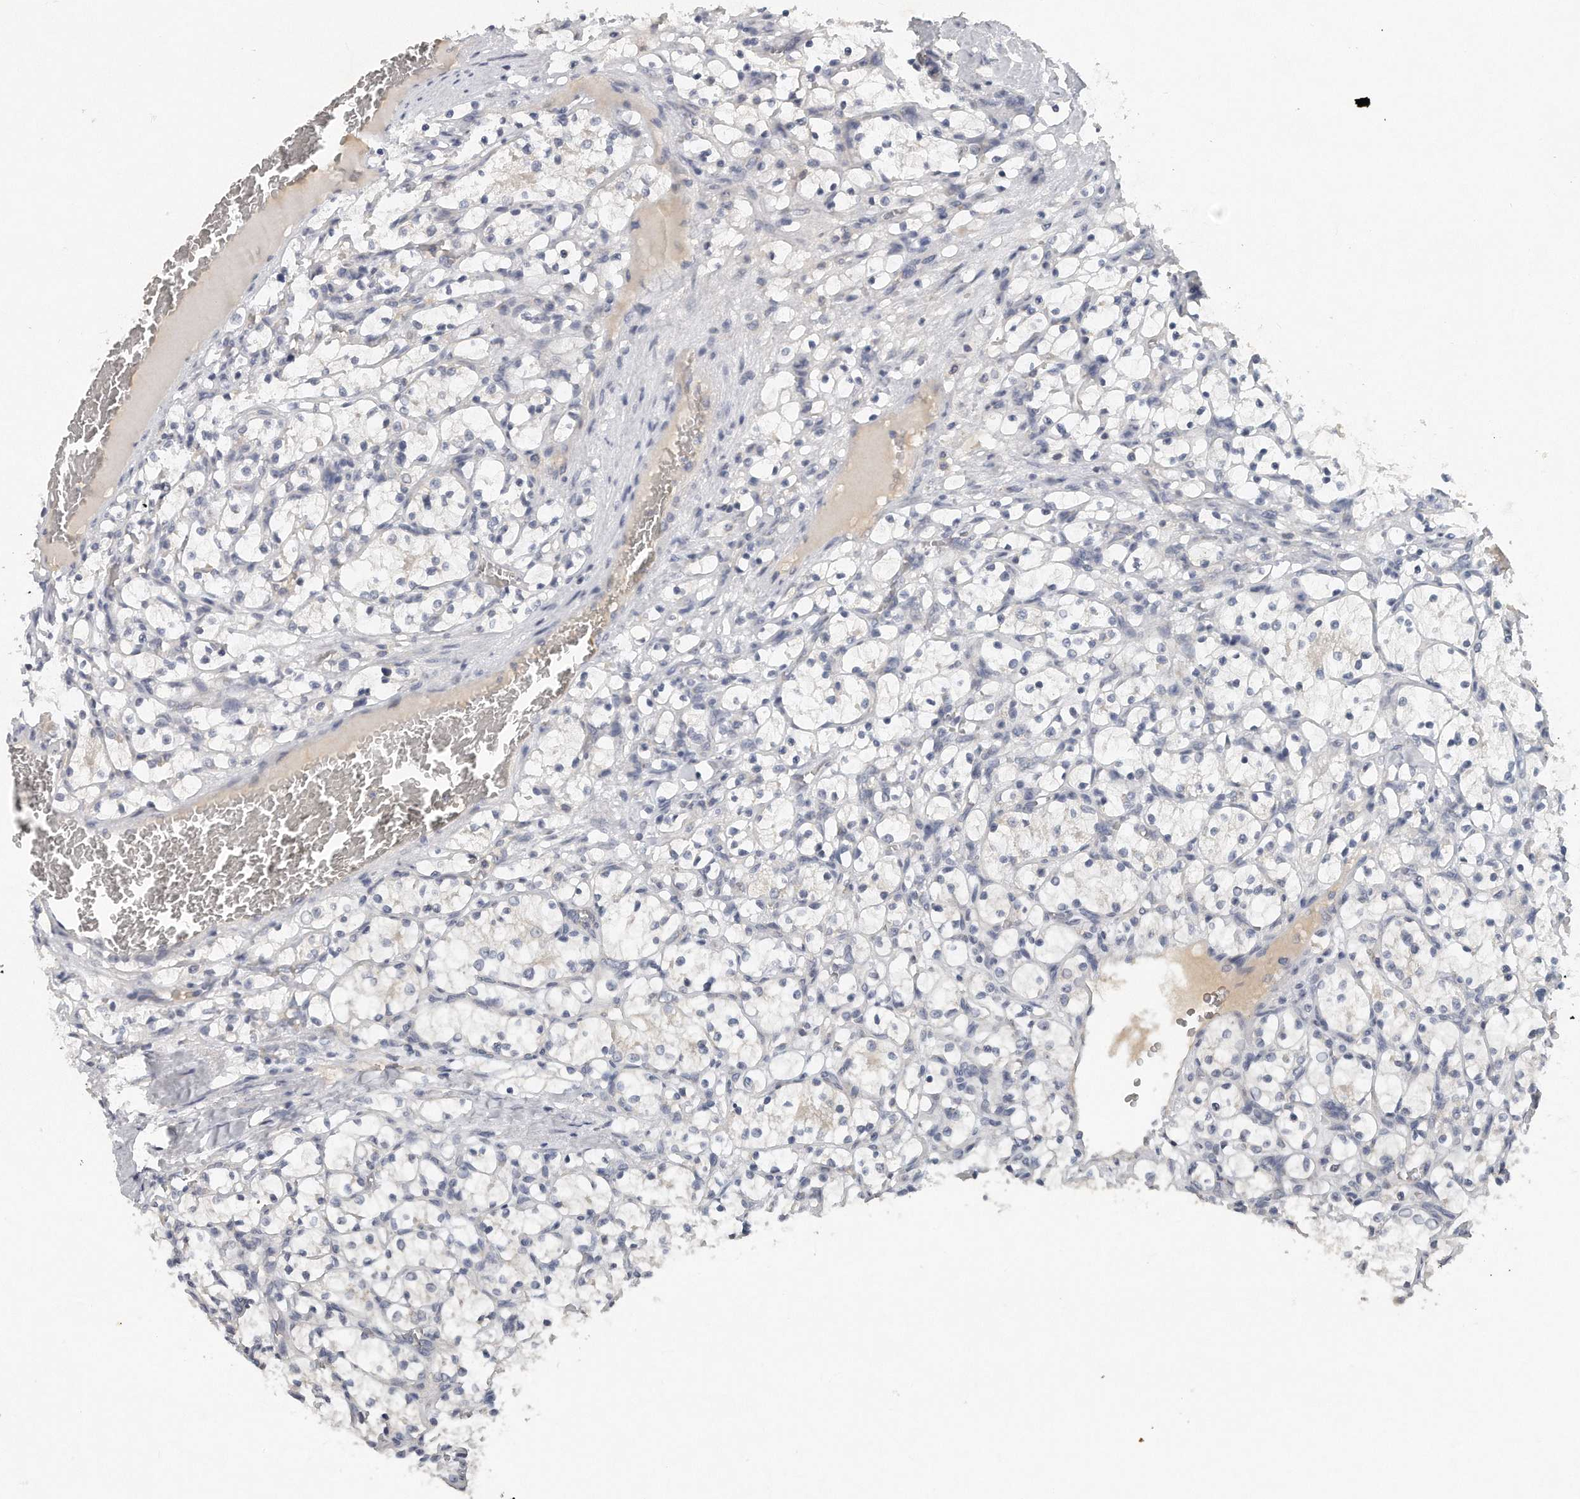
{"staining": {"intensity": "negative", "quantity": "none", "location": "none"}, "tissue": "renal cancer", "cell_type": "Tumor cells", "image_type": "cancer", "snomed": [{"axis": "morphology", "description": "Adenocarcinoma, NOS"}, {"axis": "topography", "description": "Kidney"}], "caption": "Immunohistochemistry (IHC) micrograph of adenocarcinoma (renal) stained for a protein (brown), which exhibits no expression in tumor cells.", "gene": "TRAPPC14", "patient": {"sex": "female", "age": 69}}